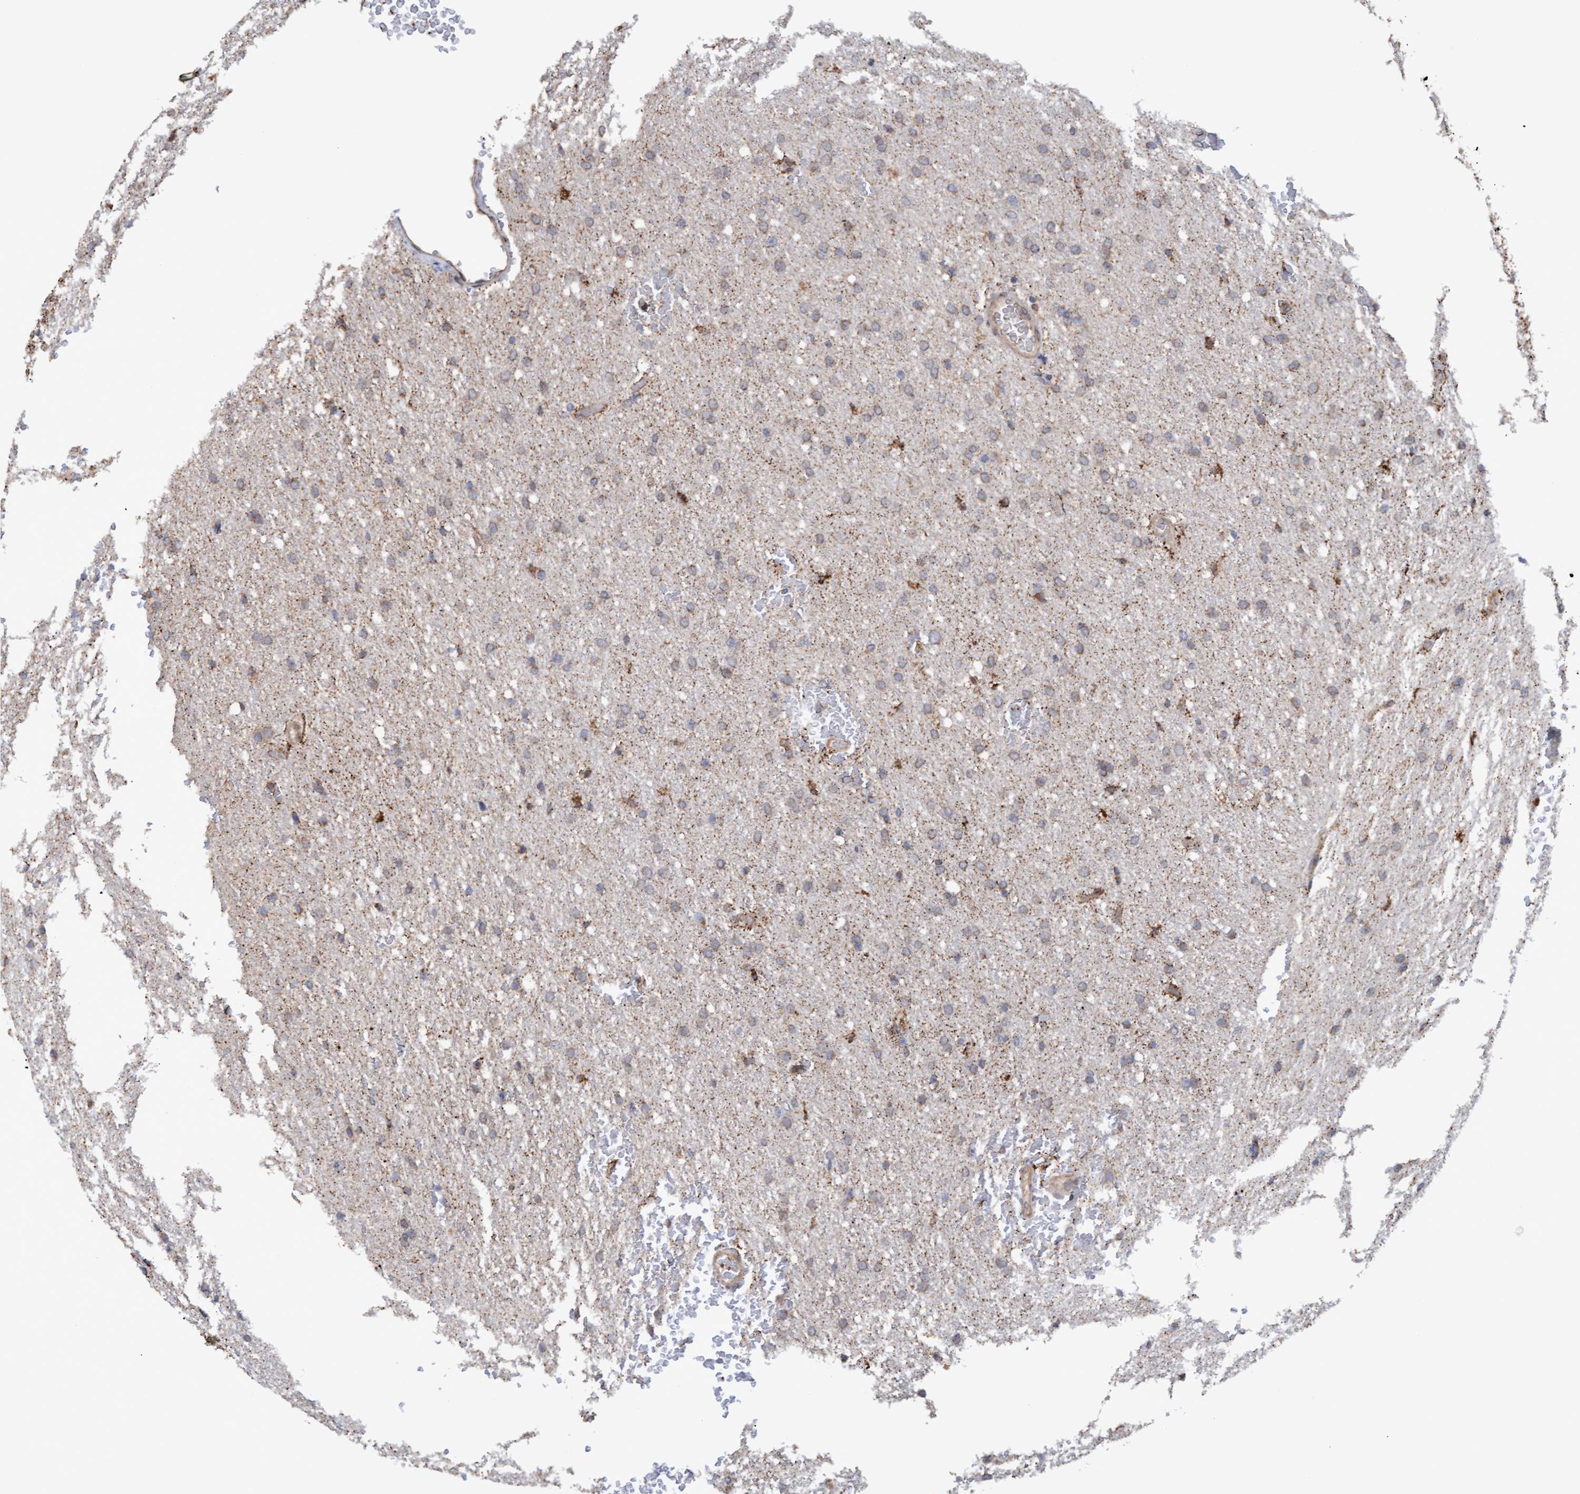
{"staining": {"intensity": "weak", "quantity": "<25%", "location": "cytoplasmic/membranous"}, "tissue": "glioma", "cell_type": "Tumor cells", "image_type": "cancer", "snomed": [{"axis": "morphology", "description": "Glioma, malignant, Low grade"}, {"axis": "topography", "description": "Brain"}], "caption": "DAB (3,3'-diaminobenzidine) immunohistochemical staining of glioma reveals no significant positivity in tumor cells. (Immunohistochemistry, brightfield microscopy, high magnification).", "gene": "MGLL", "patient": {"sex": "female", "age": 37}}